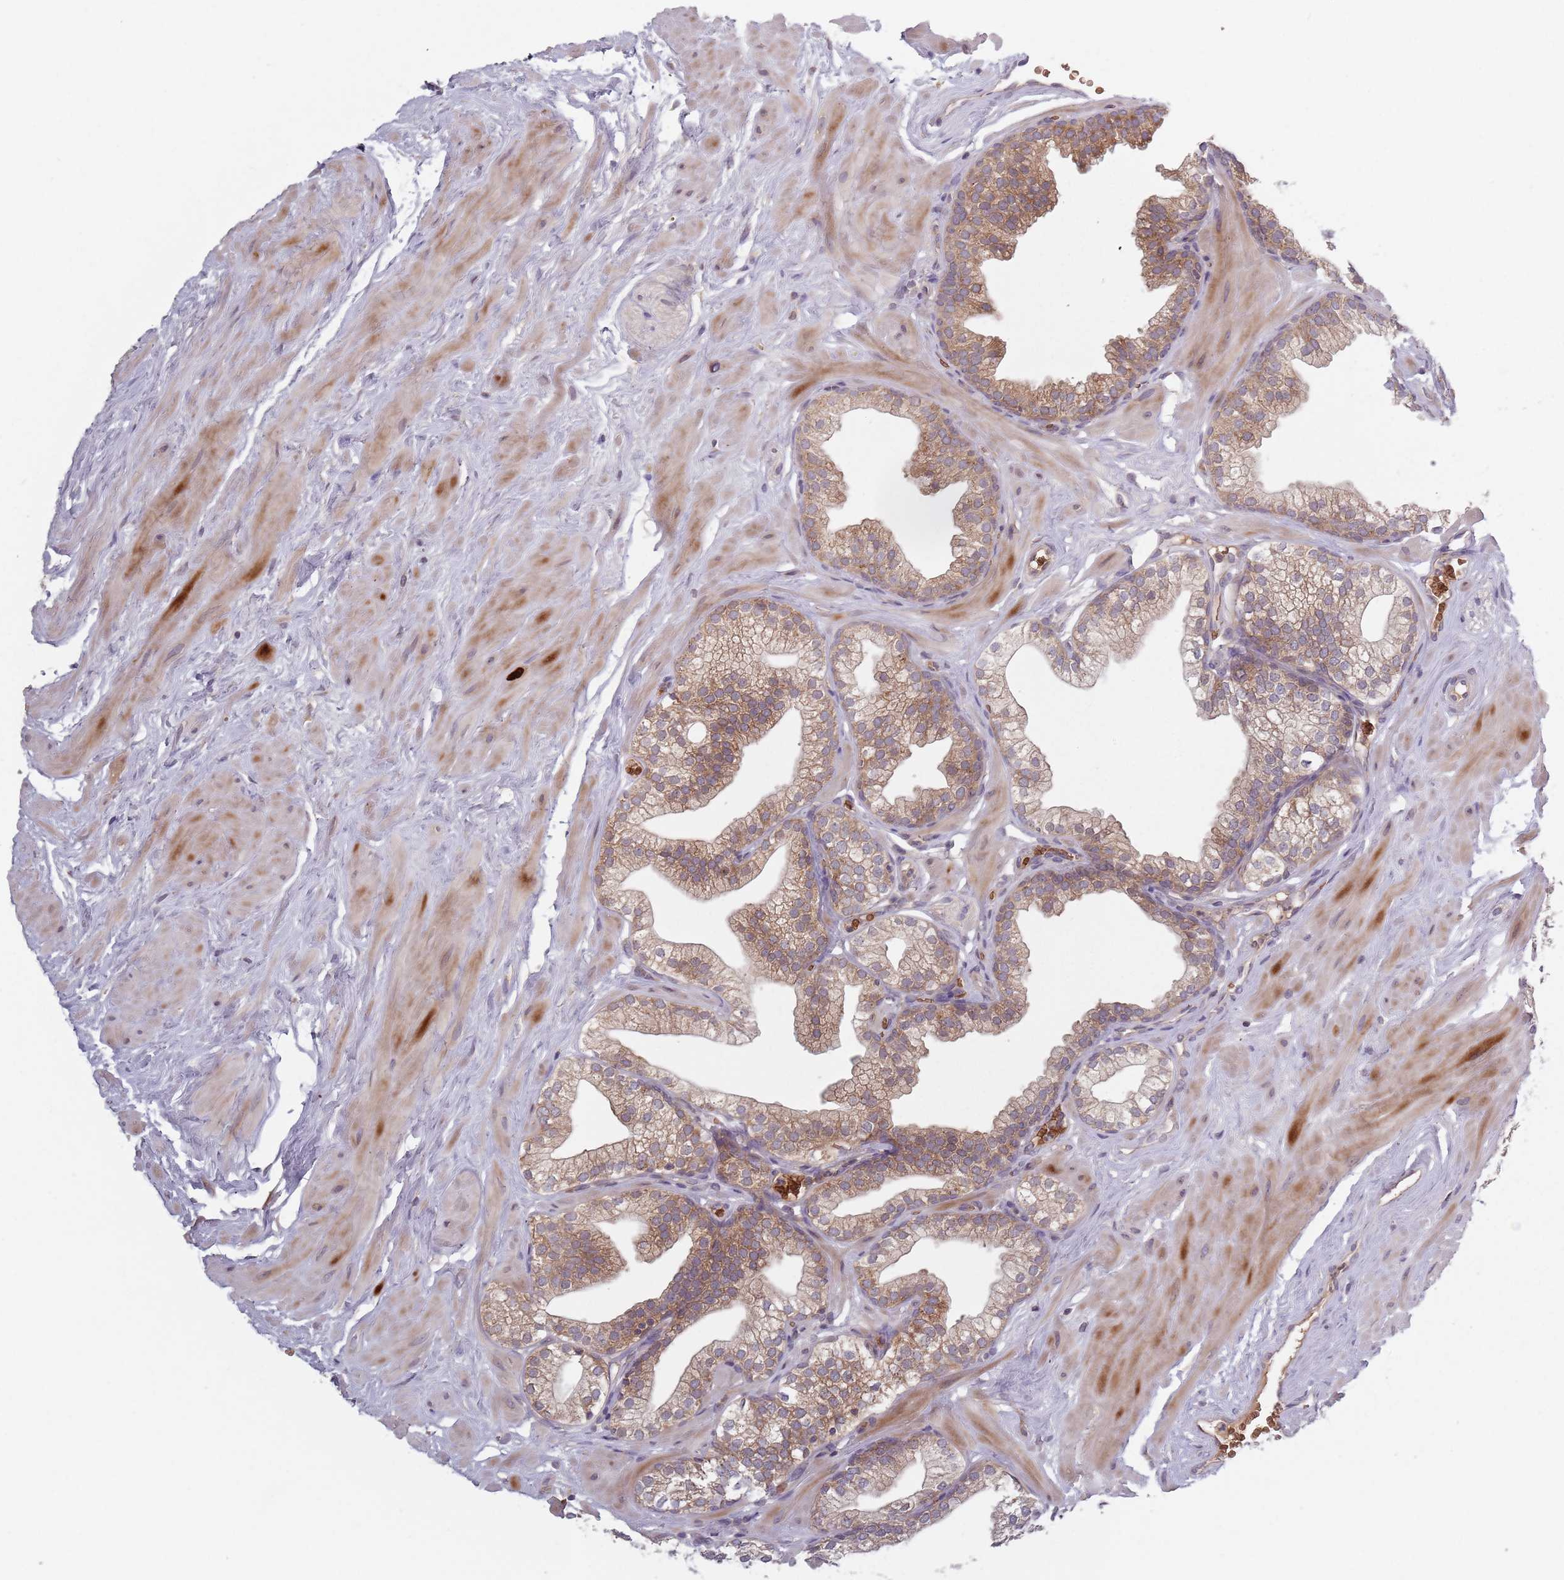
{"staining": {"intensity": "moderate", "quantity": "25%-75%", "location": "cytoplasmic/membranous"}, "tissue": "prostate", "cell_type": "Glandular cells", "image_type": "normal", "snomed": [{"axis": "morphology", "description": "Normal tissue, NOS"}, {"axis": "morphology", "description": "Urothelial carcinoma, Low grade"}, {"axis": "topography", "description": "Urinary bladder"}, {"axis": "topography", "description": "Prostate"}], "caption": "Immunohistochemistry of benign prostate reveals medium levels of moderate cytoplasmic/membranous staining in approximately 25%-75% of glandular cells. Nuclei are stained in blue.", "gene": "ASB13", "patient": {"sex": "male", "age": 60}}